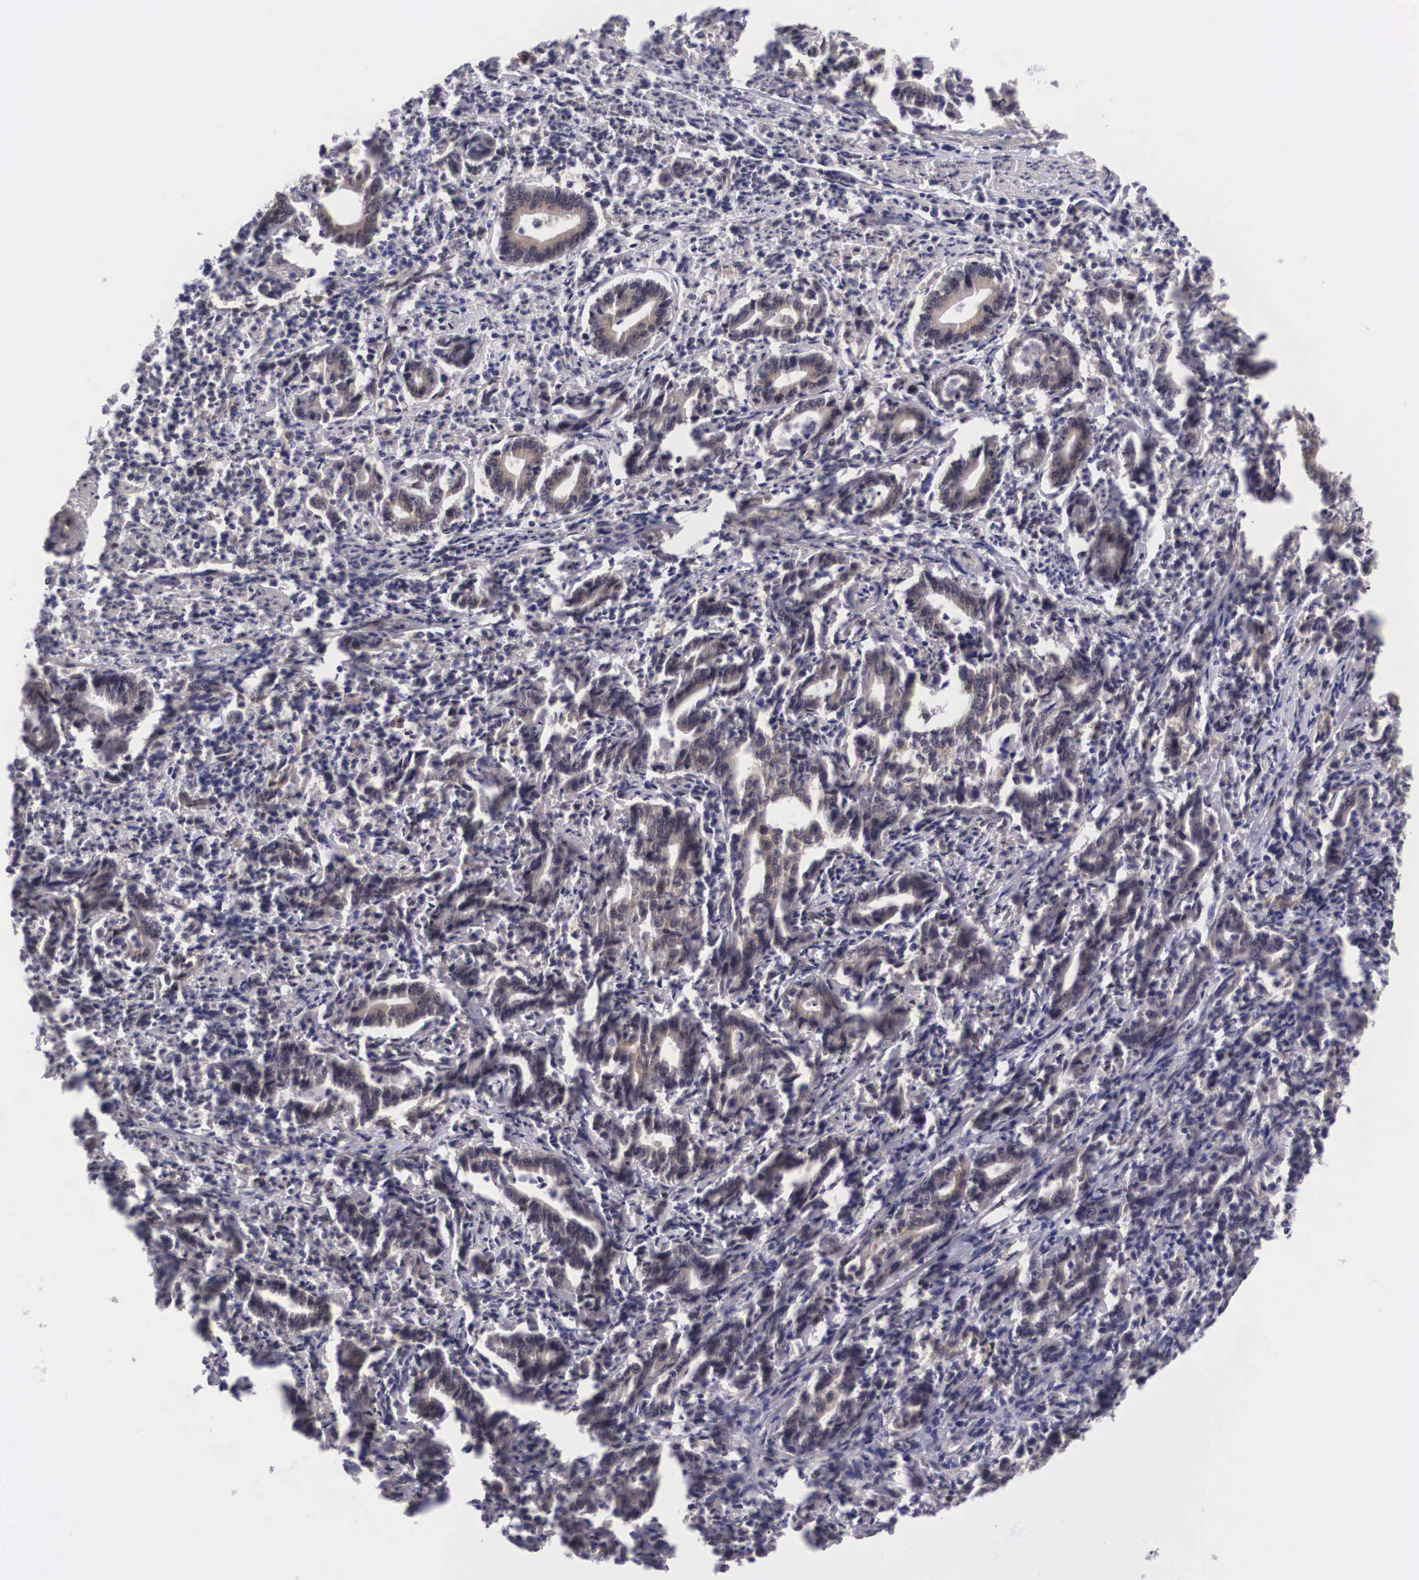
{"staining": {"intensity": "weak", "quantity": ">75%", "location": "cytoplasmic/membranous"}, "tissue": "stomach cancer", "cell_type": "Tumor cells", "image_type": "cancer", "snomed": [{"axis": "morphology", "description": "Adenocarcinoma, NOS"}, {"axis": "topography", "description": "Stomach"}], "caption": "IHC (DAB) staining of human adenocarcinoma (stomach) exhibits weak cytoplasmic/membranous protein positivity in approximately >75% of tumor cells.", "gene": "OTX2", "patient": {"sex": "female", "age": 76}}